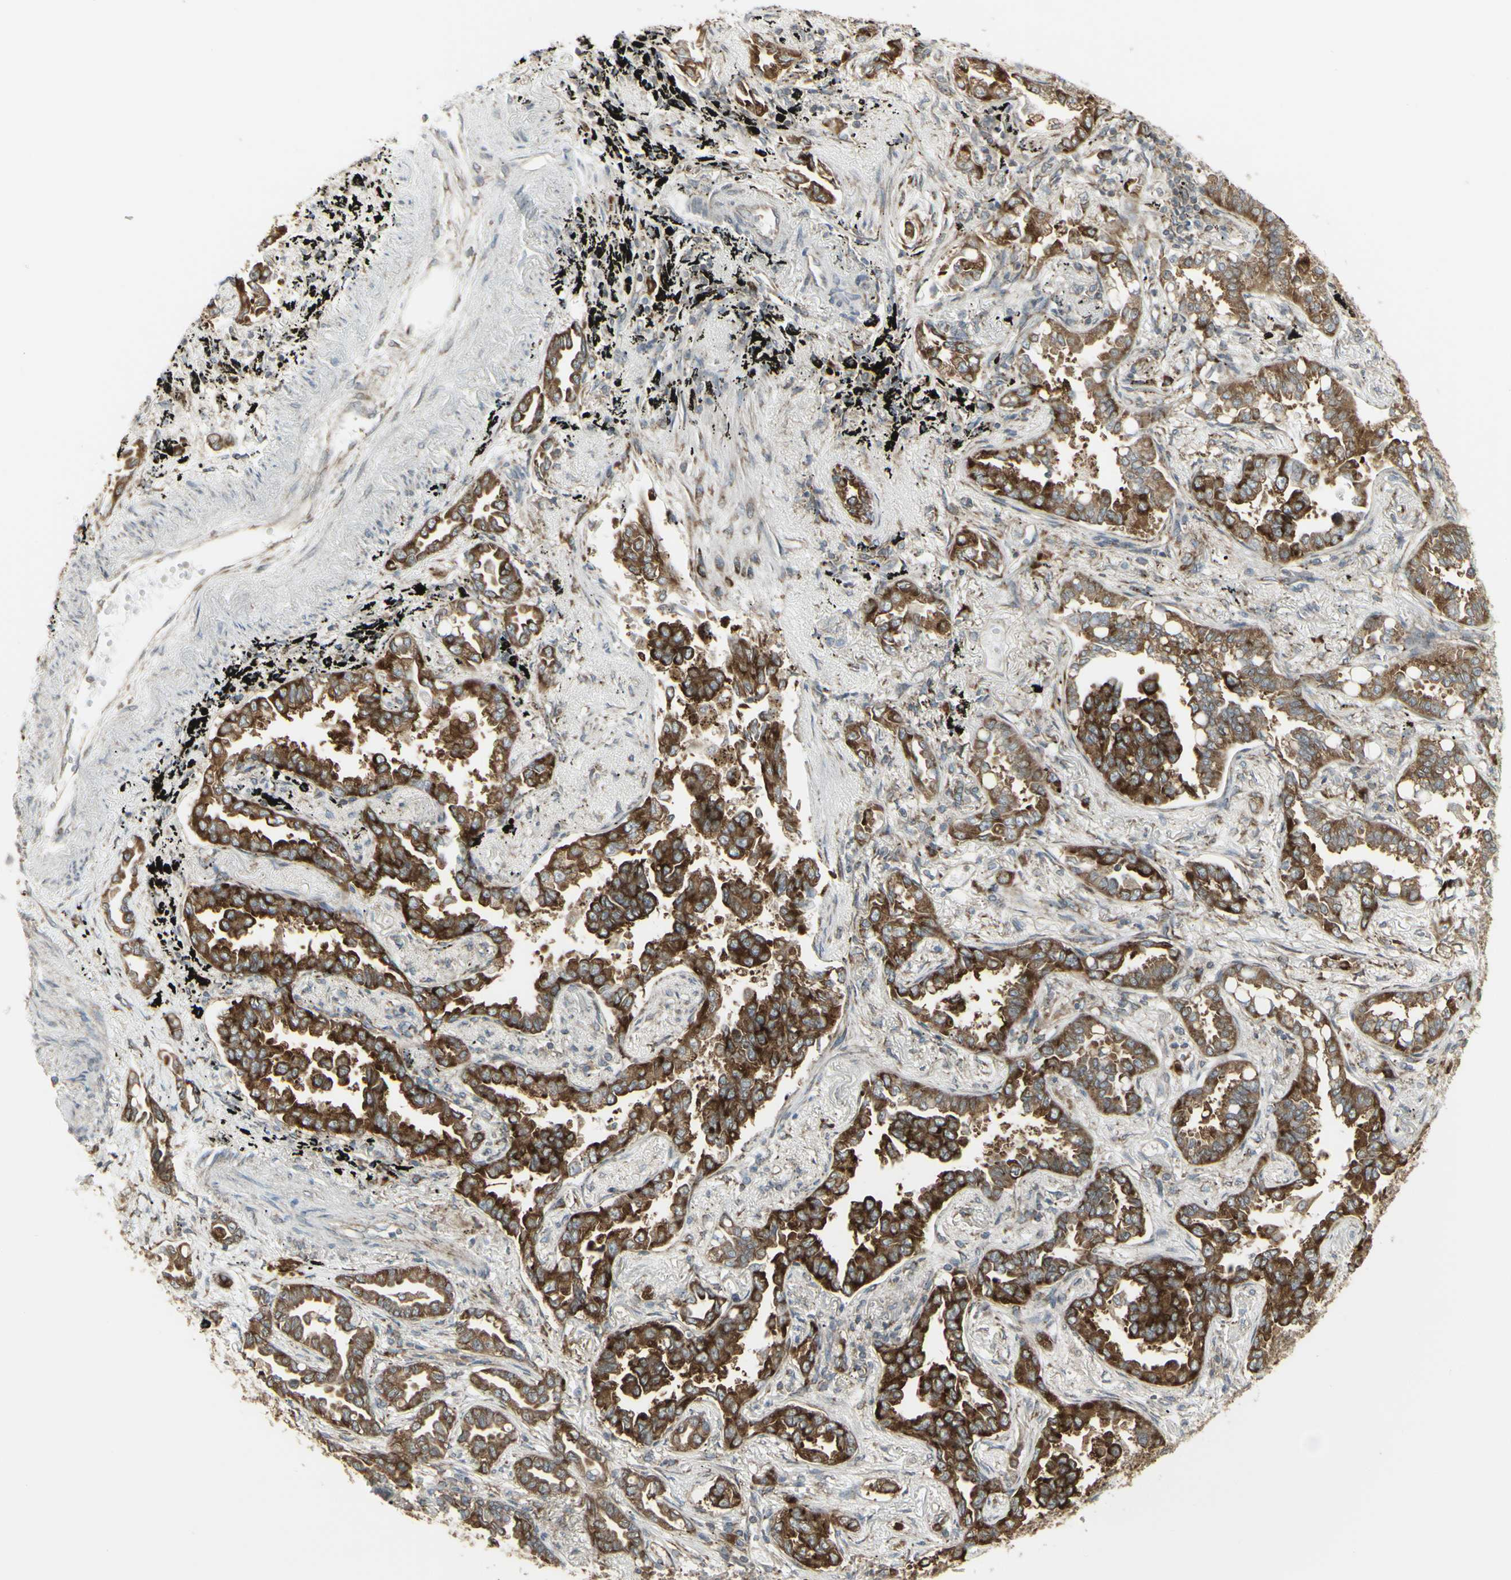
{"staining": {"intensity": "strong", "quantity": ">75%", "location": "cytoplasmic/membranous"}, "tissue": "lung cancer", "cell_type": "Tumor cells", "image_type": "cancer", "snomed": [{"axis": "morphology", "description": "Normal tissue, NOS"}, {"axis": "morphology", "description": "Adenocarcinoma, NOS"}, {"axis": "topography", "description": "Lung"}], "caption": "High-power microscopy captured an IHC micrograph of lung cancer (adenocarcinoma), revealing strong cytoplasmic/membranous expression in about >75% of tumor cells.", "gene": "FKBP3", "patient": {"sex": "male", "age": 59}}